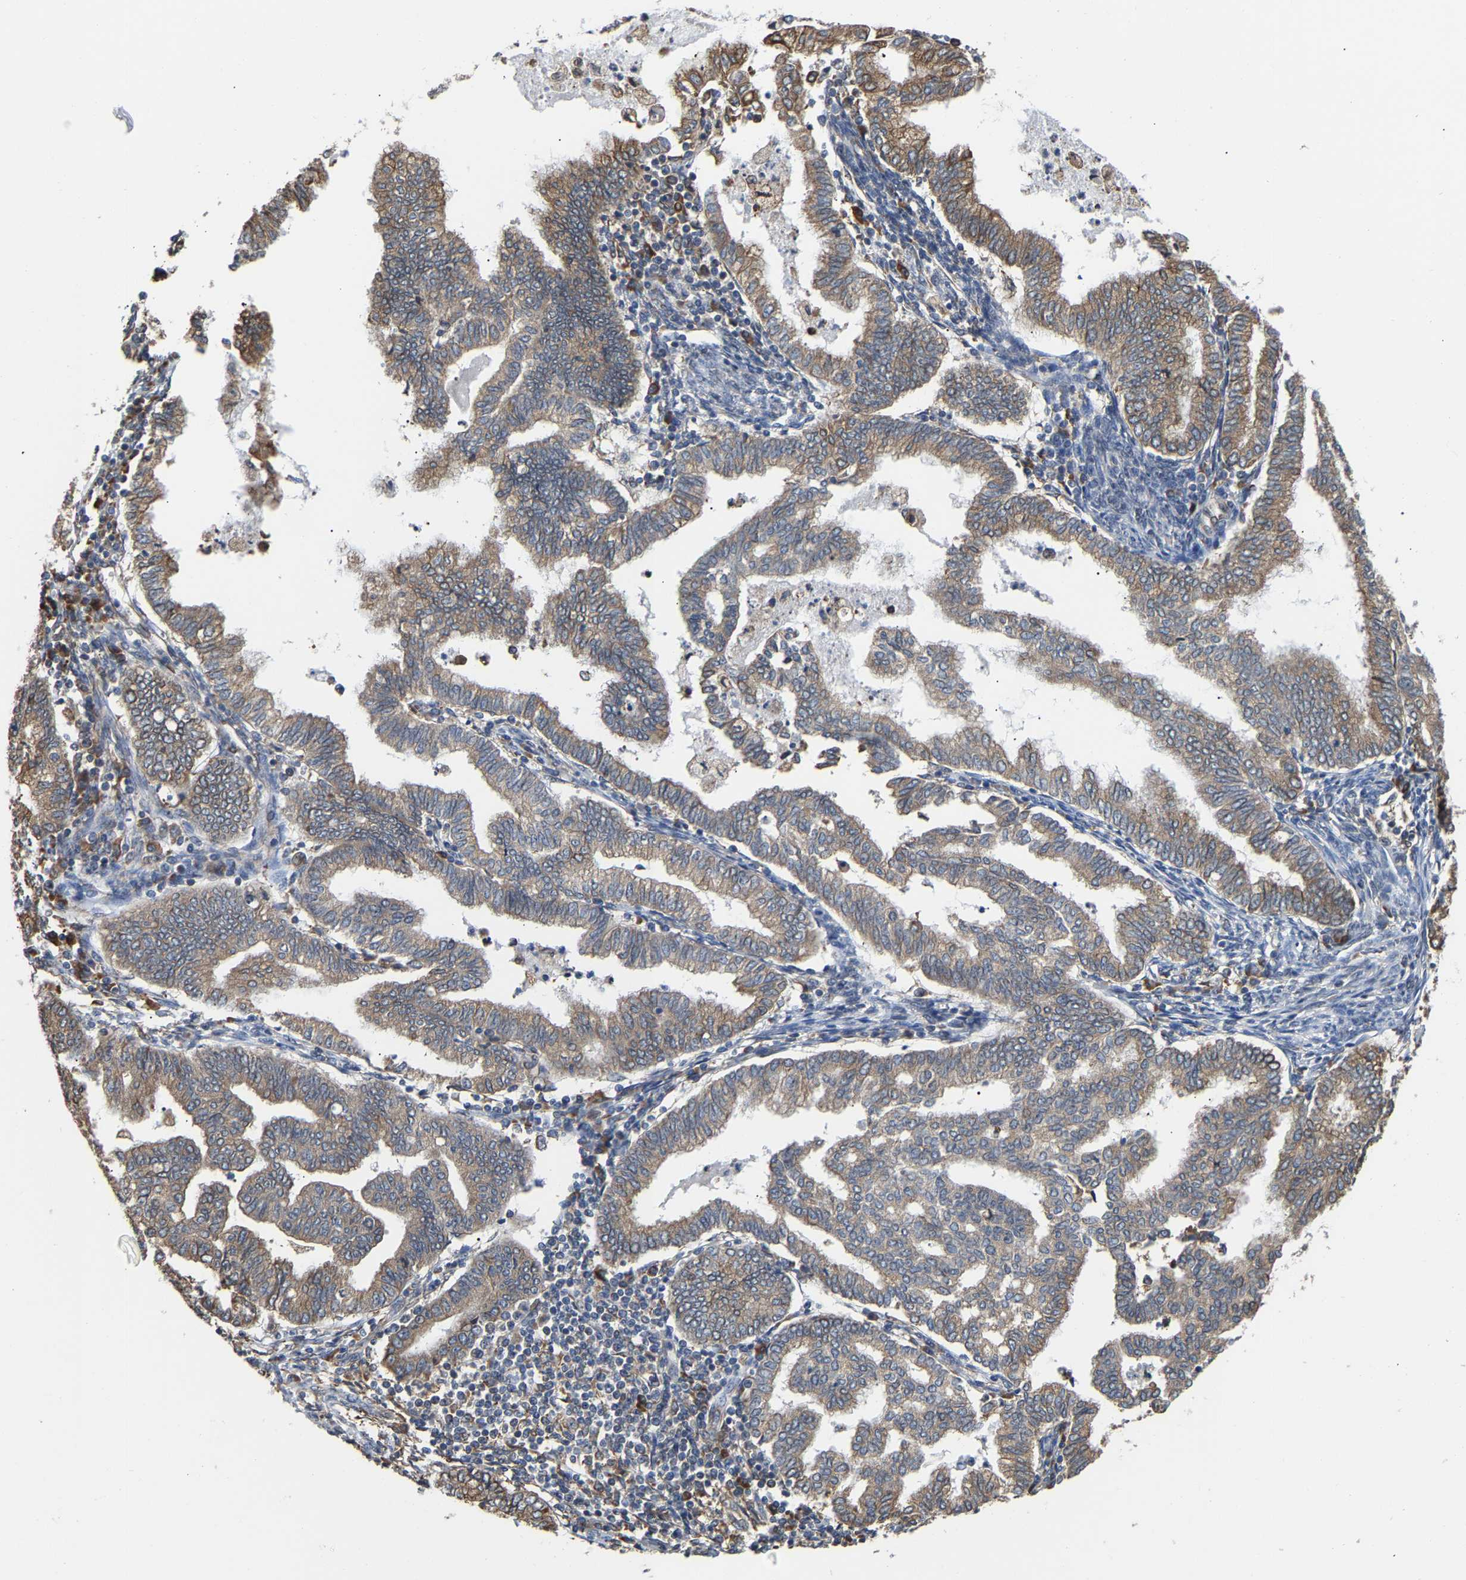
{"staining": {"intensity": "weak", "quantity": ">75%", "location": "cytoplasmic/membranous"}, "tissue": "endometrial cancer", "cell_type": "Tumor cells", "image_type": "cancer", "snomed": [{"axis": "morphology", "description": "Polyp, NOS"}, {"axis": "morphology", "description": "Adenocarcinoma, NOS"}, {"axis": "morphology", "description": "Adenoma, NOS"}, {"axis": "topography", "description": "Endometrium"}], "caption": "This is an image of IHC staining of endometrial cancer, which shows weak expression in the cytoplasmic/membranous of tumor cells.", "gene": "ARAP1", "patient": {"sex": "female", "age": 79}}